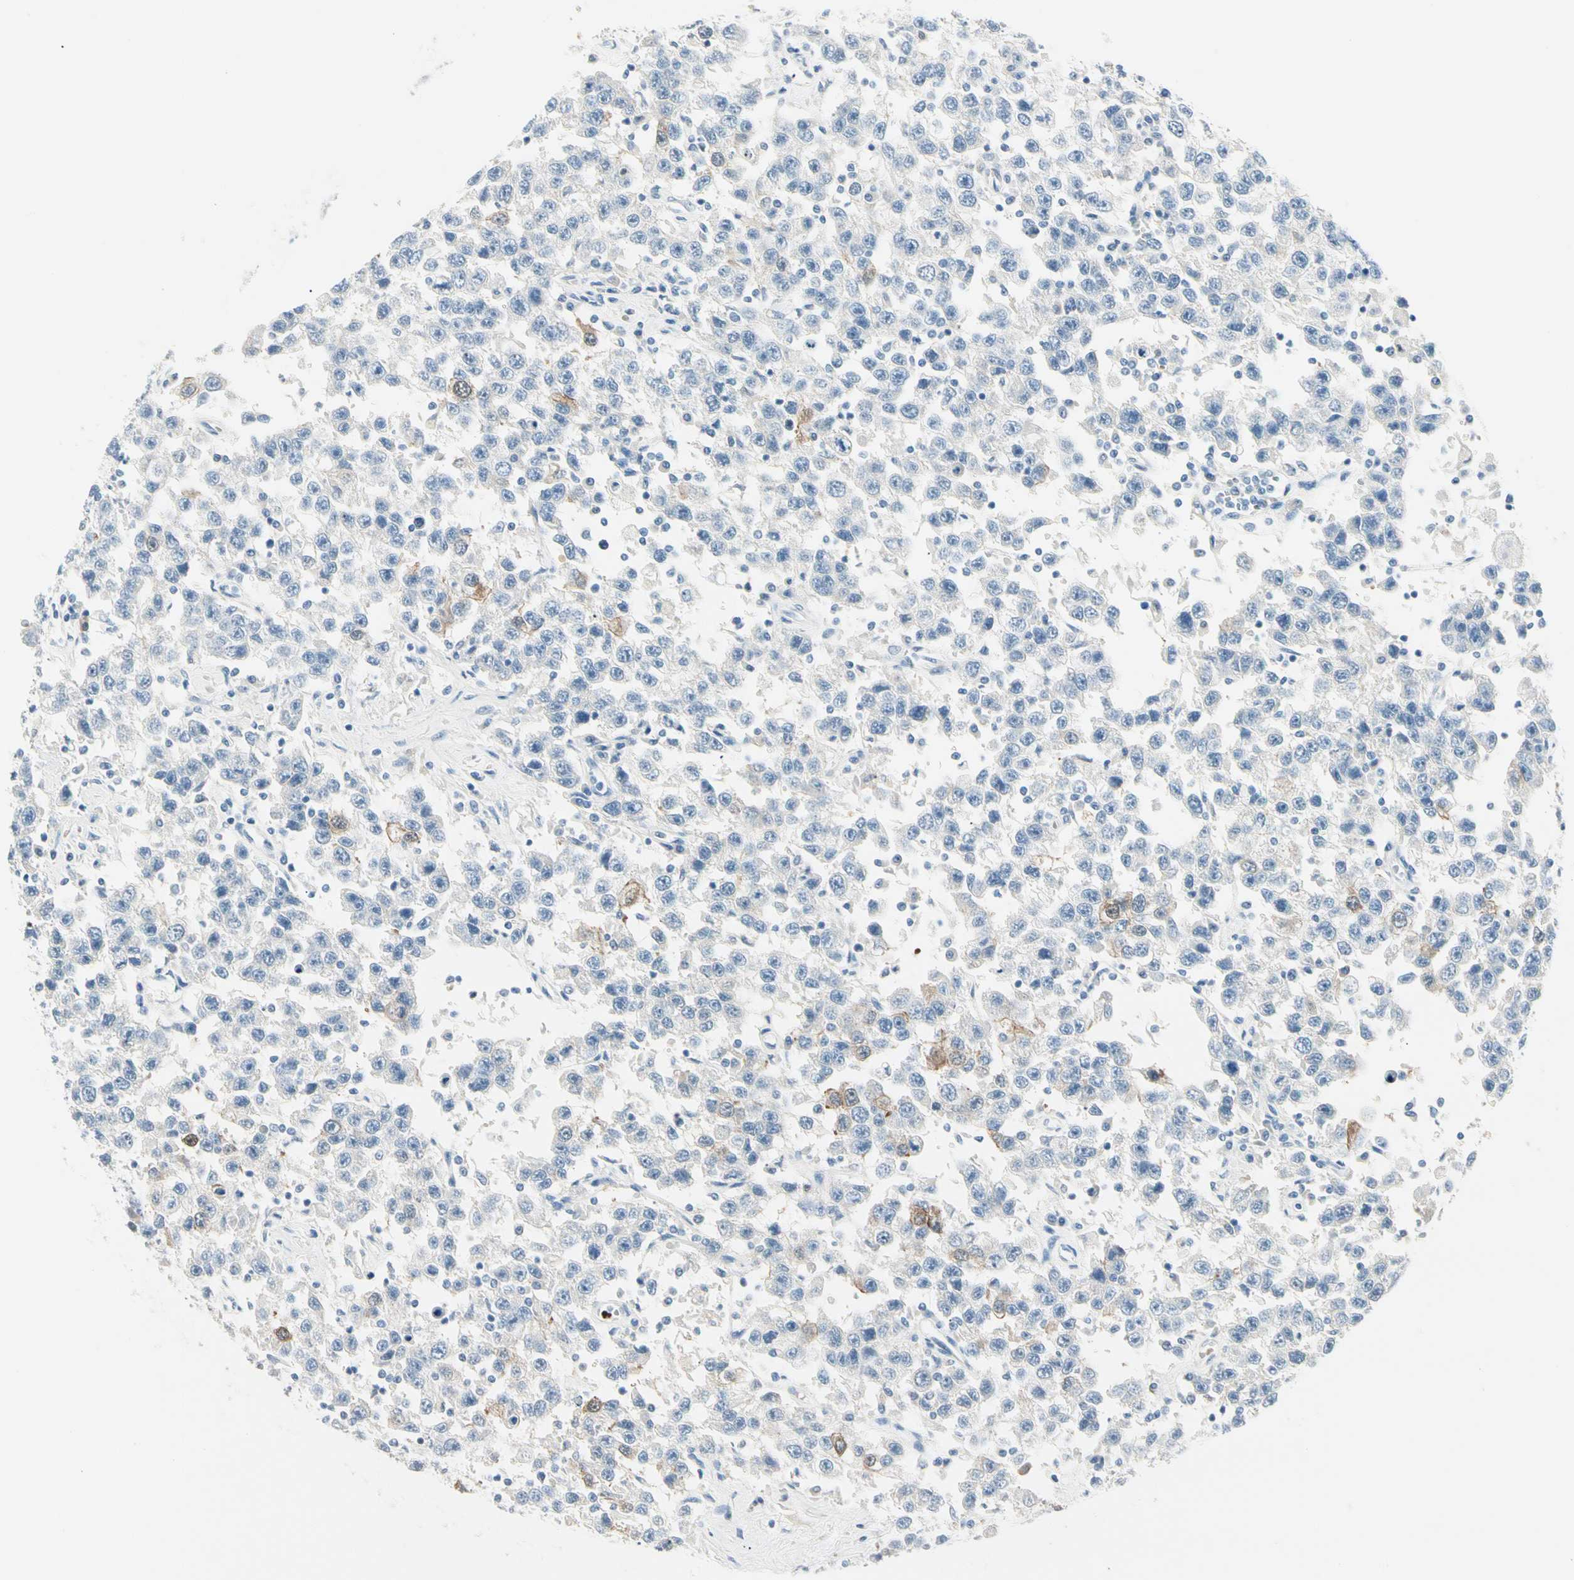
{"staining": {"intensity": "moderate", "quantity": "<25%", "location": "cytoplasmic/membranous"}, "tissue": "testis cancer", "cell_type": "Tumor cells", "image_type": "cancer", "snomed": [{"axis": "morphology", "description": "Seminoma, NOS"}, {"axis": "topography", "description": "Testis"}], "caption": "Tumor cells show low levels of moderate cytoplasmic/membranous expression in approximately <25% of cells in human testis cancer.", "gene": "CA1", "patient": {"sex": "male", "age": 41}}